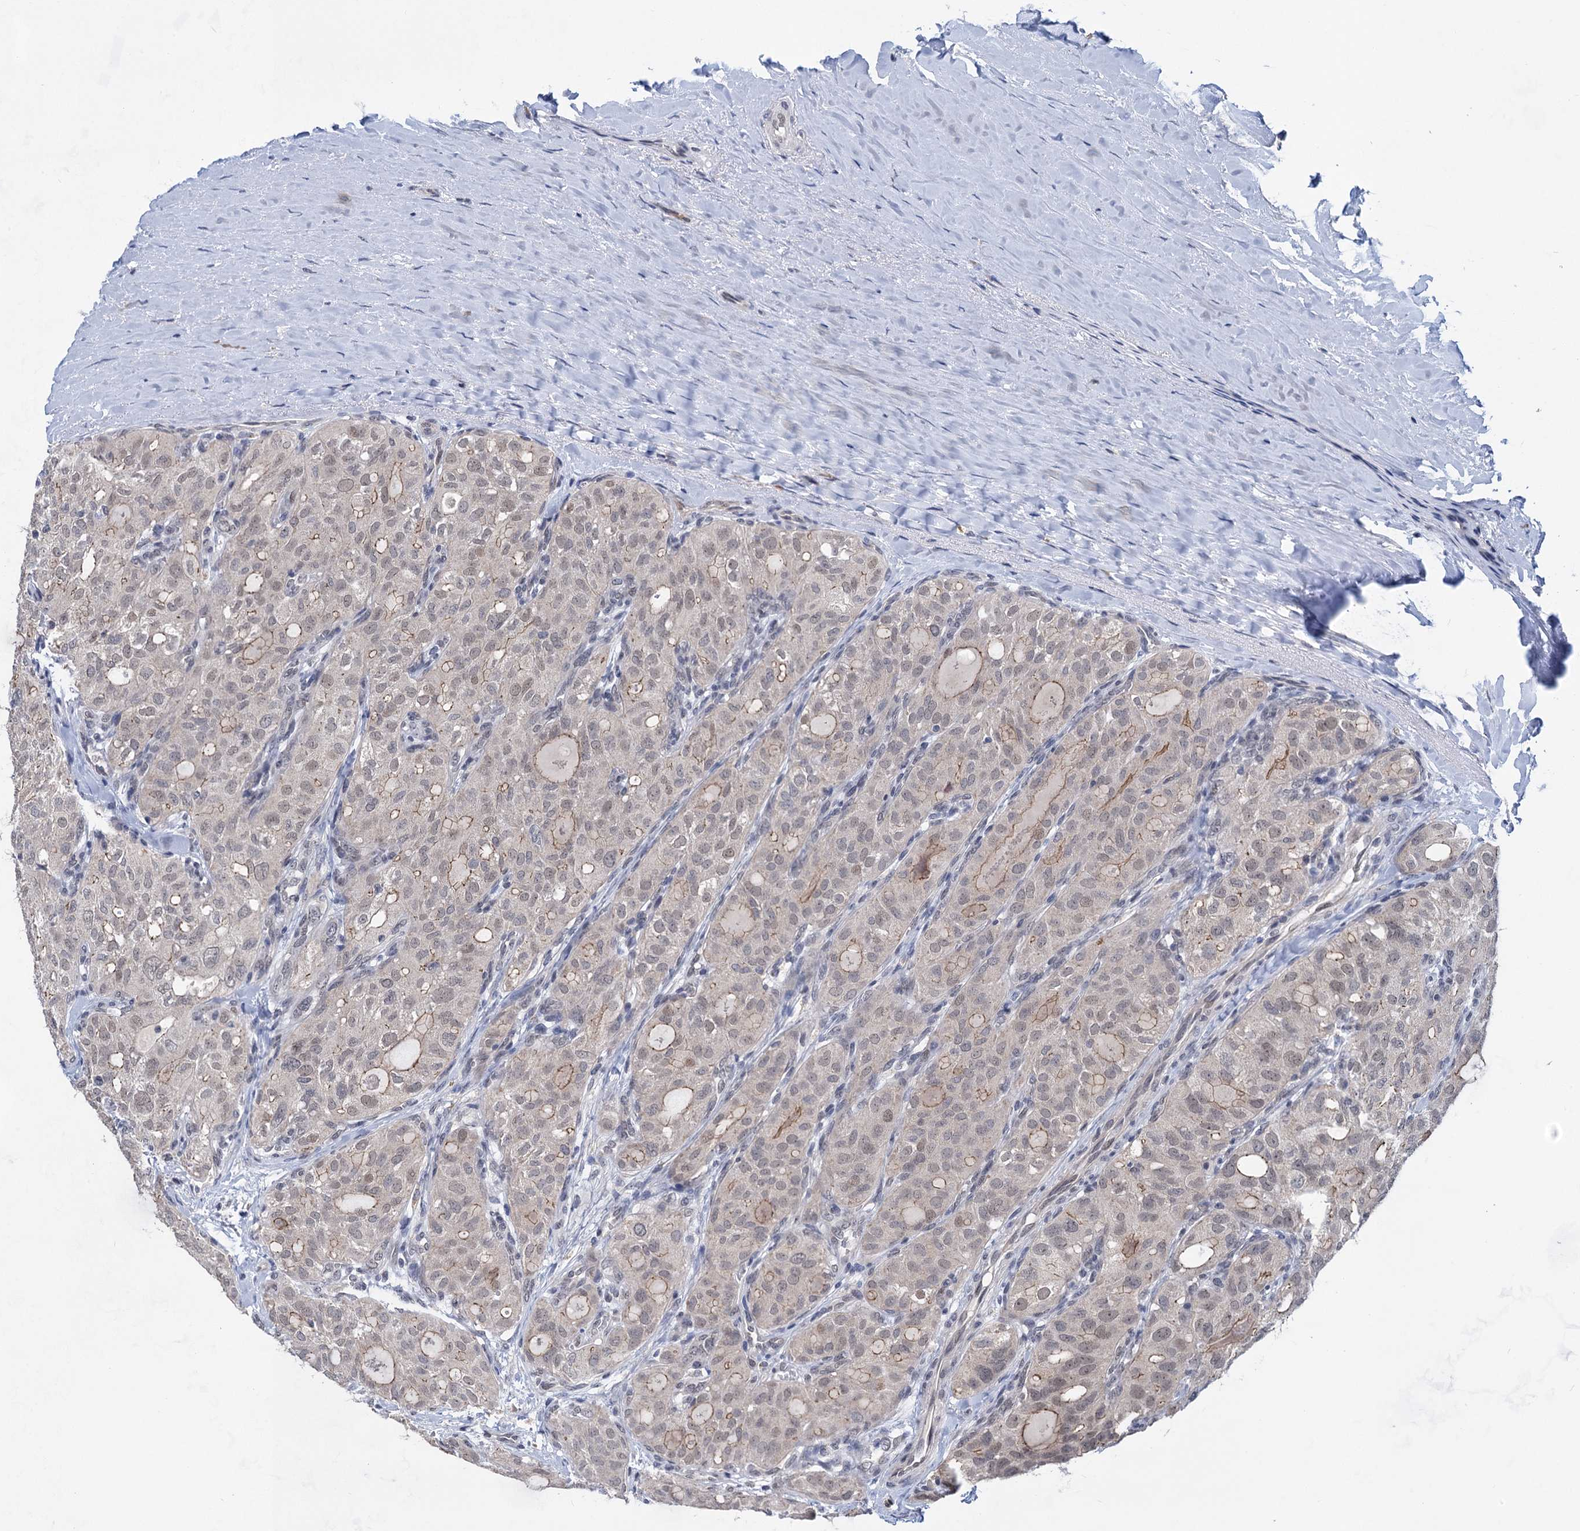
{"staining": {"intensity": "moderate", "quantity": "<25%", "location": "cytoplasmic/membranous"}, "tissue": "thyroid cancer", "cell_type": "Tumor cells", "image_type": "cancer", "snomed": [{"axis": "morphology", "description": "Follicular adenoma carcinoma, NOS"}, {"axis": "topography", "description": "Thyroid gland"}], "caption": "Immunohistochemistry (IHC) micrograph of follicular adenoma carcinoma (thyroid) stained for a protein (brown), which displays low levels of moderate cytoplasmic/membranous positivity in about <25% of tumor cells.", "gene": "TTC17", "patient": {"sex": "male", "age": 75}}